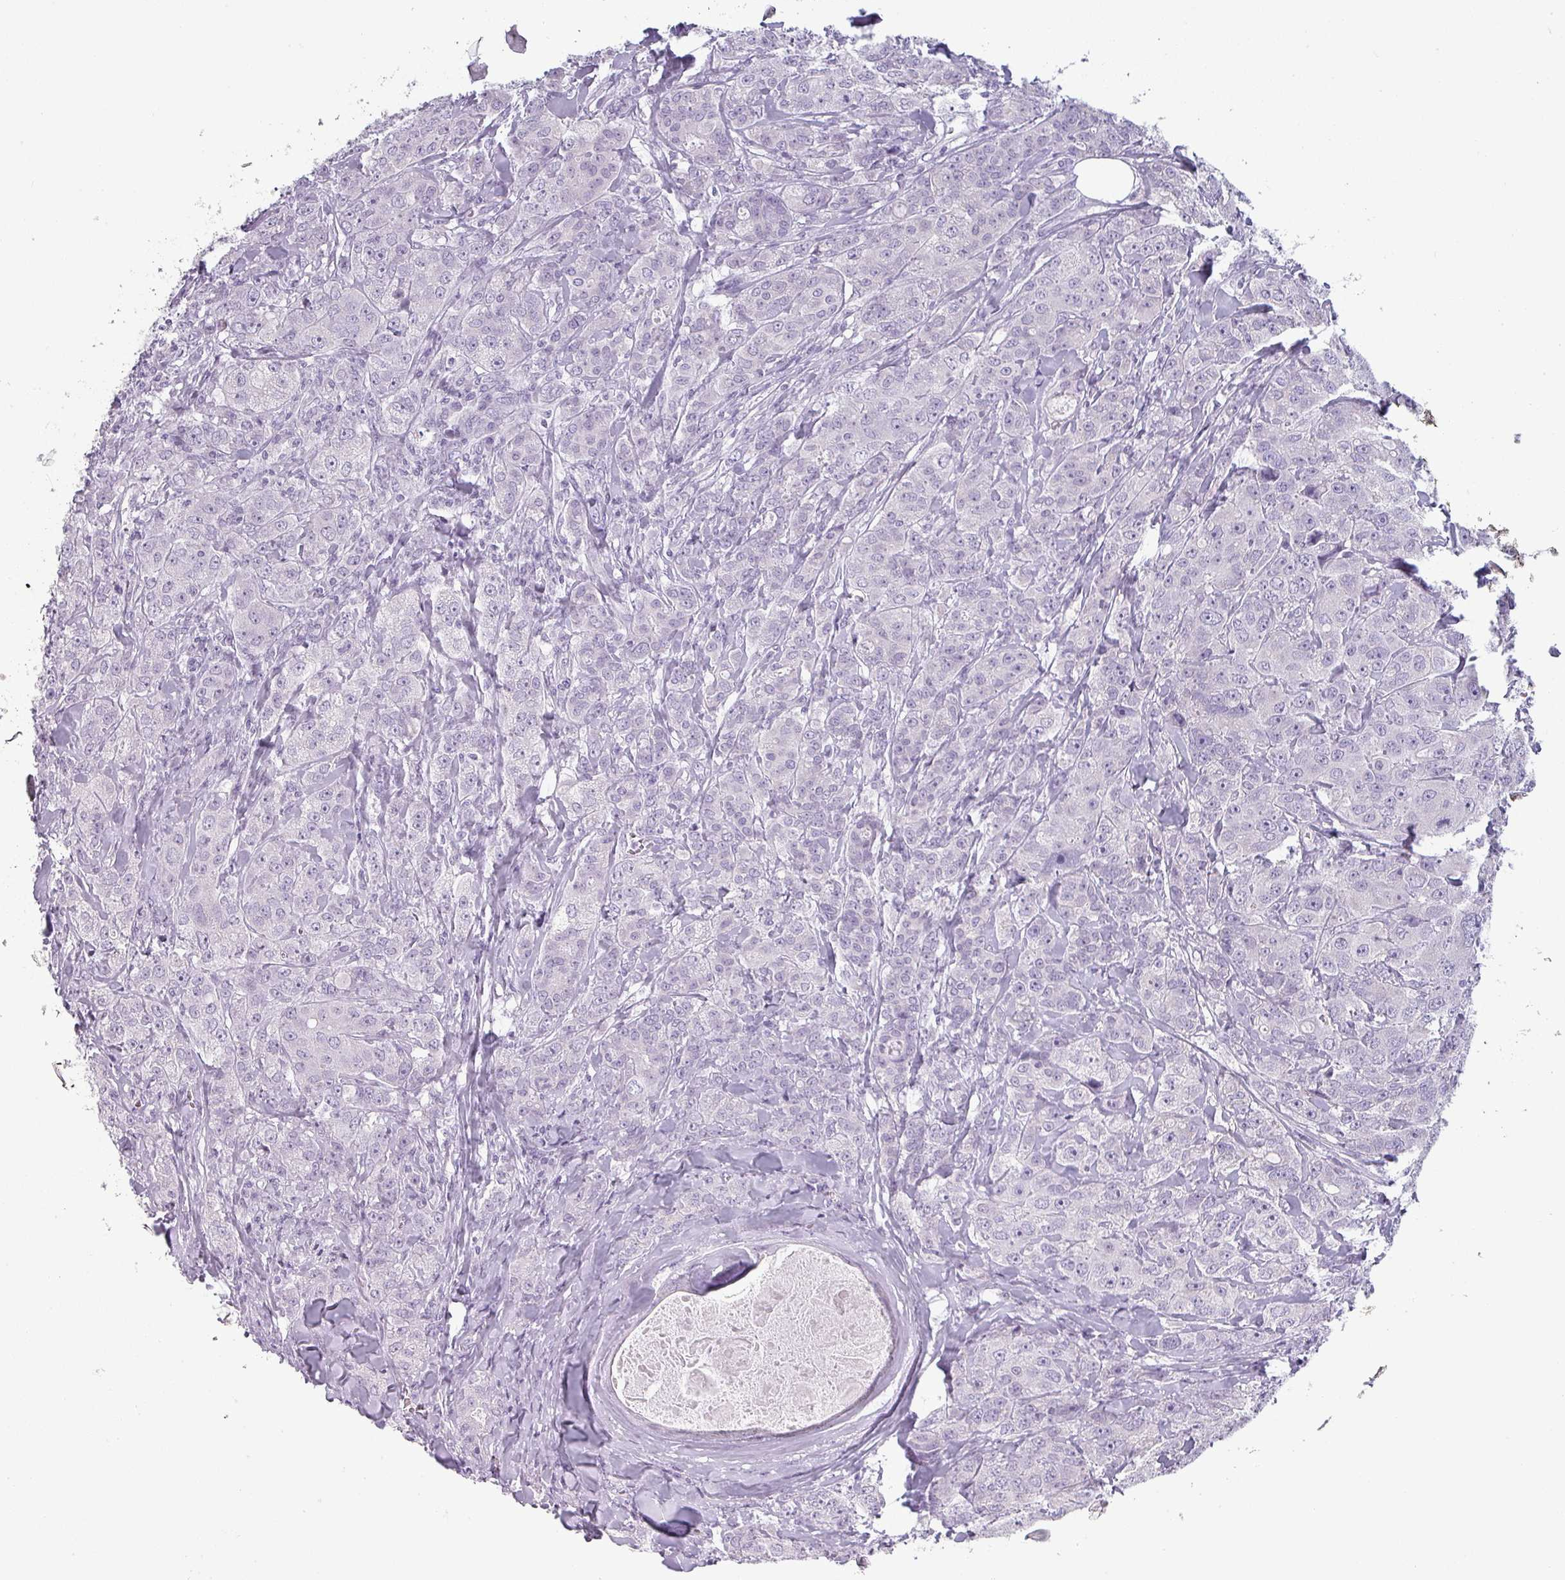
{"staining": {"intensity": "negative", "quantity": "none", "location": "none"}, "tissue": "breast cancer", "cell_type": "Tumor cells", "image_type": "cancer", "snomed": [{"axis": "morphology", "description": "Duct carcinoma"}, {"axis": "topography", "description": "Breast"}], "caption": "Breast cancer (invasive ductal carcinoma) stained for a protein using immunohistochemistry demonstrates no expression tumor cells.", "gene": "SFTPA1", "patient": {"sex": "female", "age": 43}}